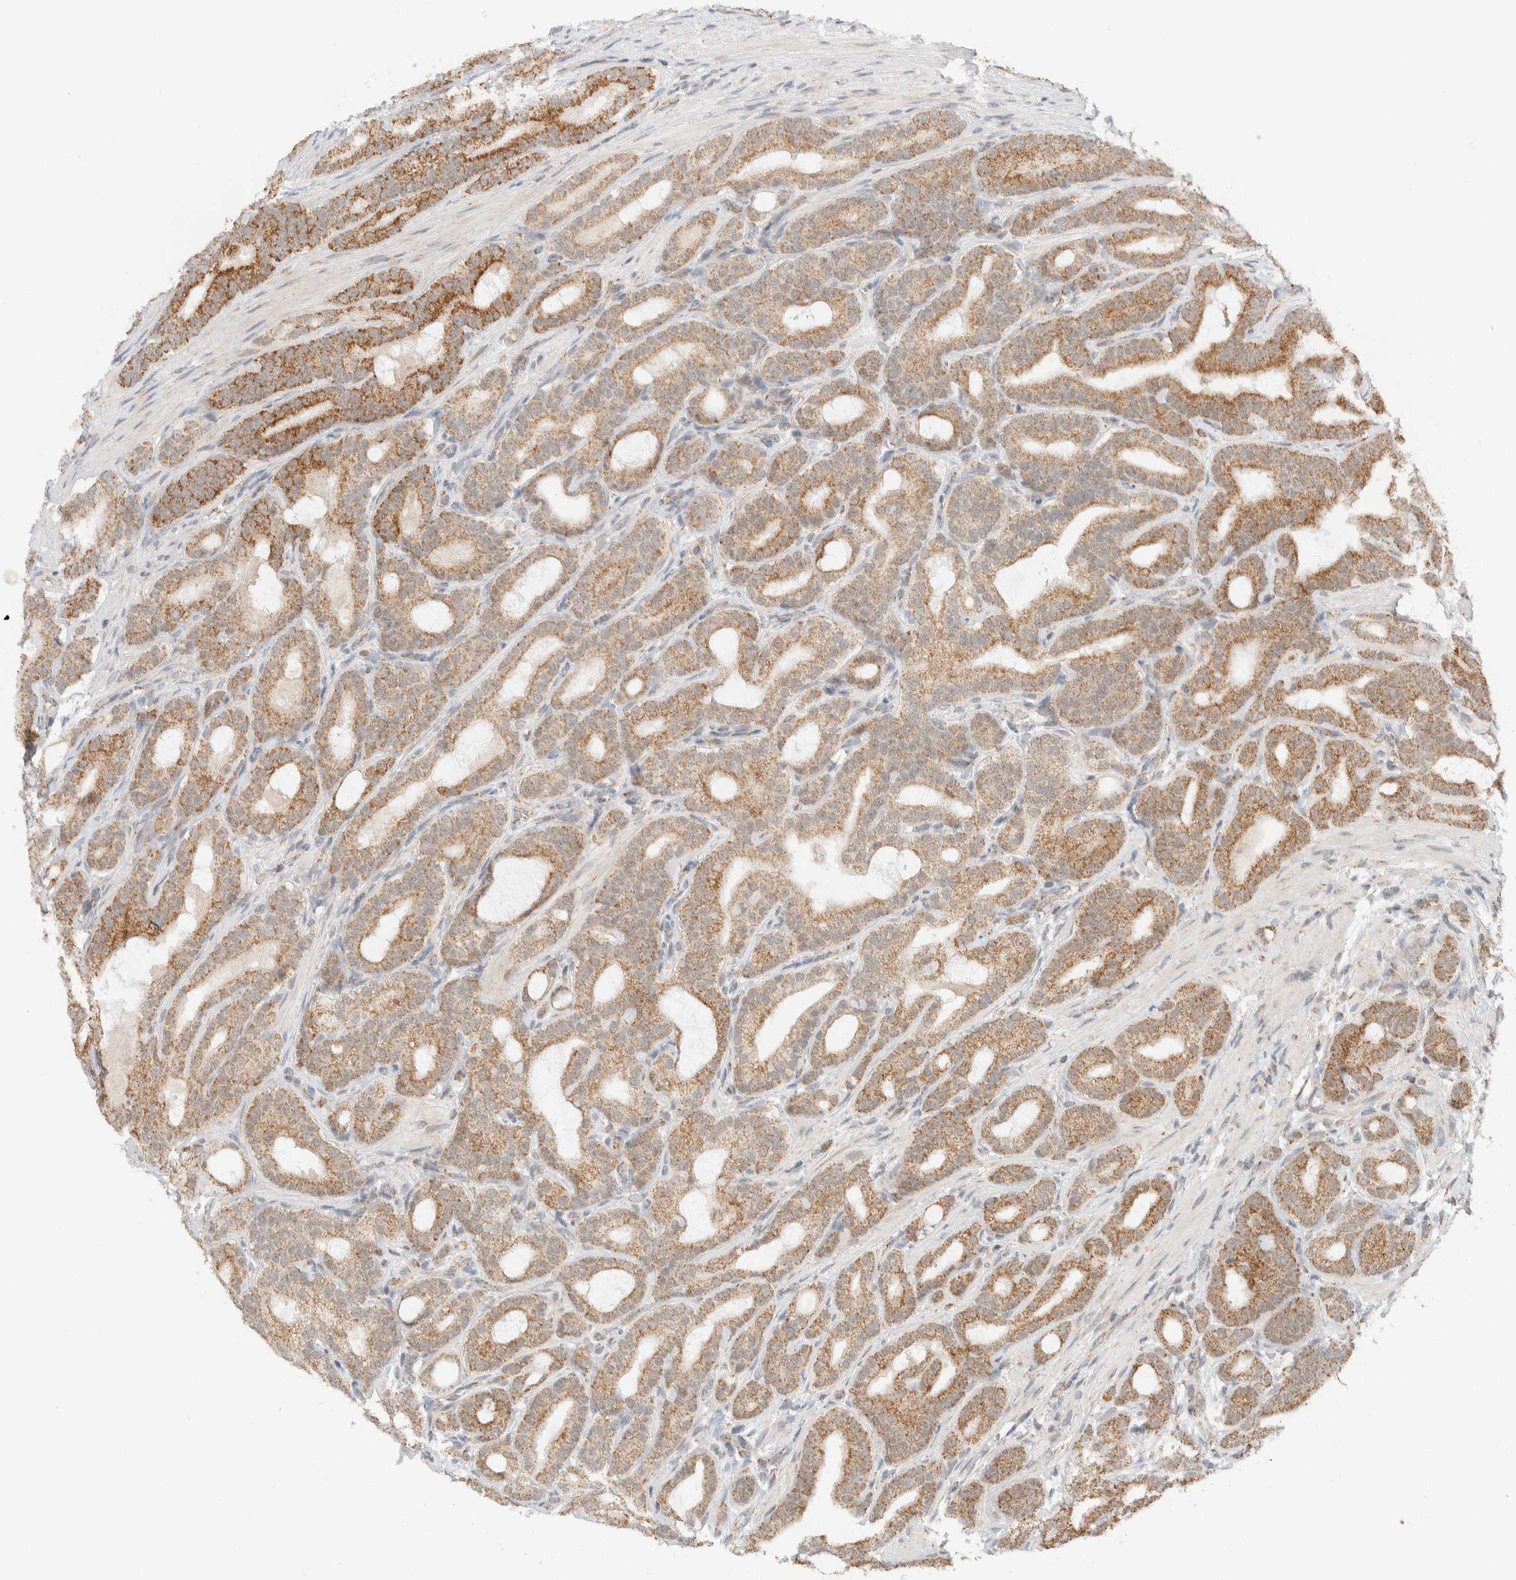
{"staining": {"intensity": "moderate", "quantity": ">75%", "location": "cytoplasmic/membranous"}, "tissue": "prostate cancer", "cell_type": "Tumor cells", "image_type": "cancer", "snomed": [{"axis": "morphology", "description": "Adenocarcinoma, High grade"}, {"axis": "topography", "description": "Prostate"}], "caption": "Protein staining exhibits moderate cytoplasmic/membranous expression in about >75% of tumor cells in prostate cancer.", "gene": "MRPL41", "patient": {"sex": "male", "age": 60}}